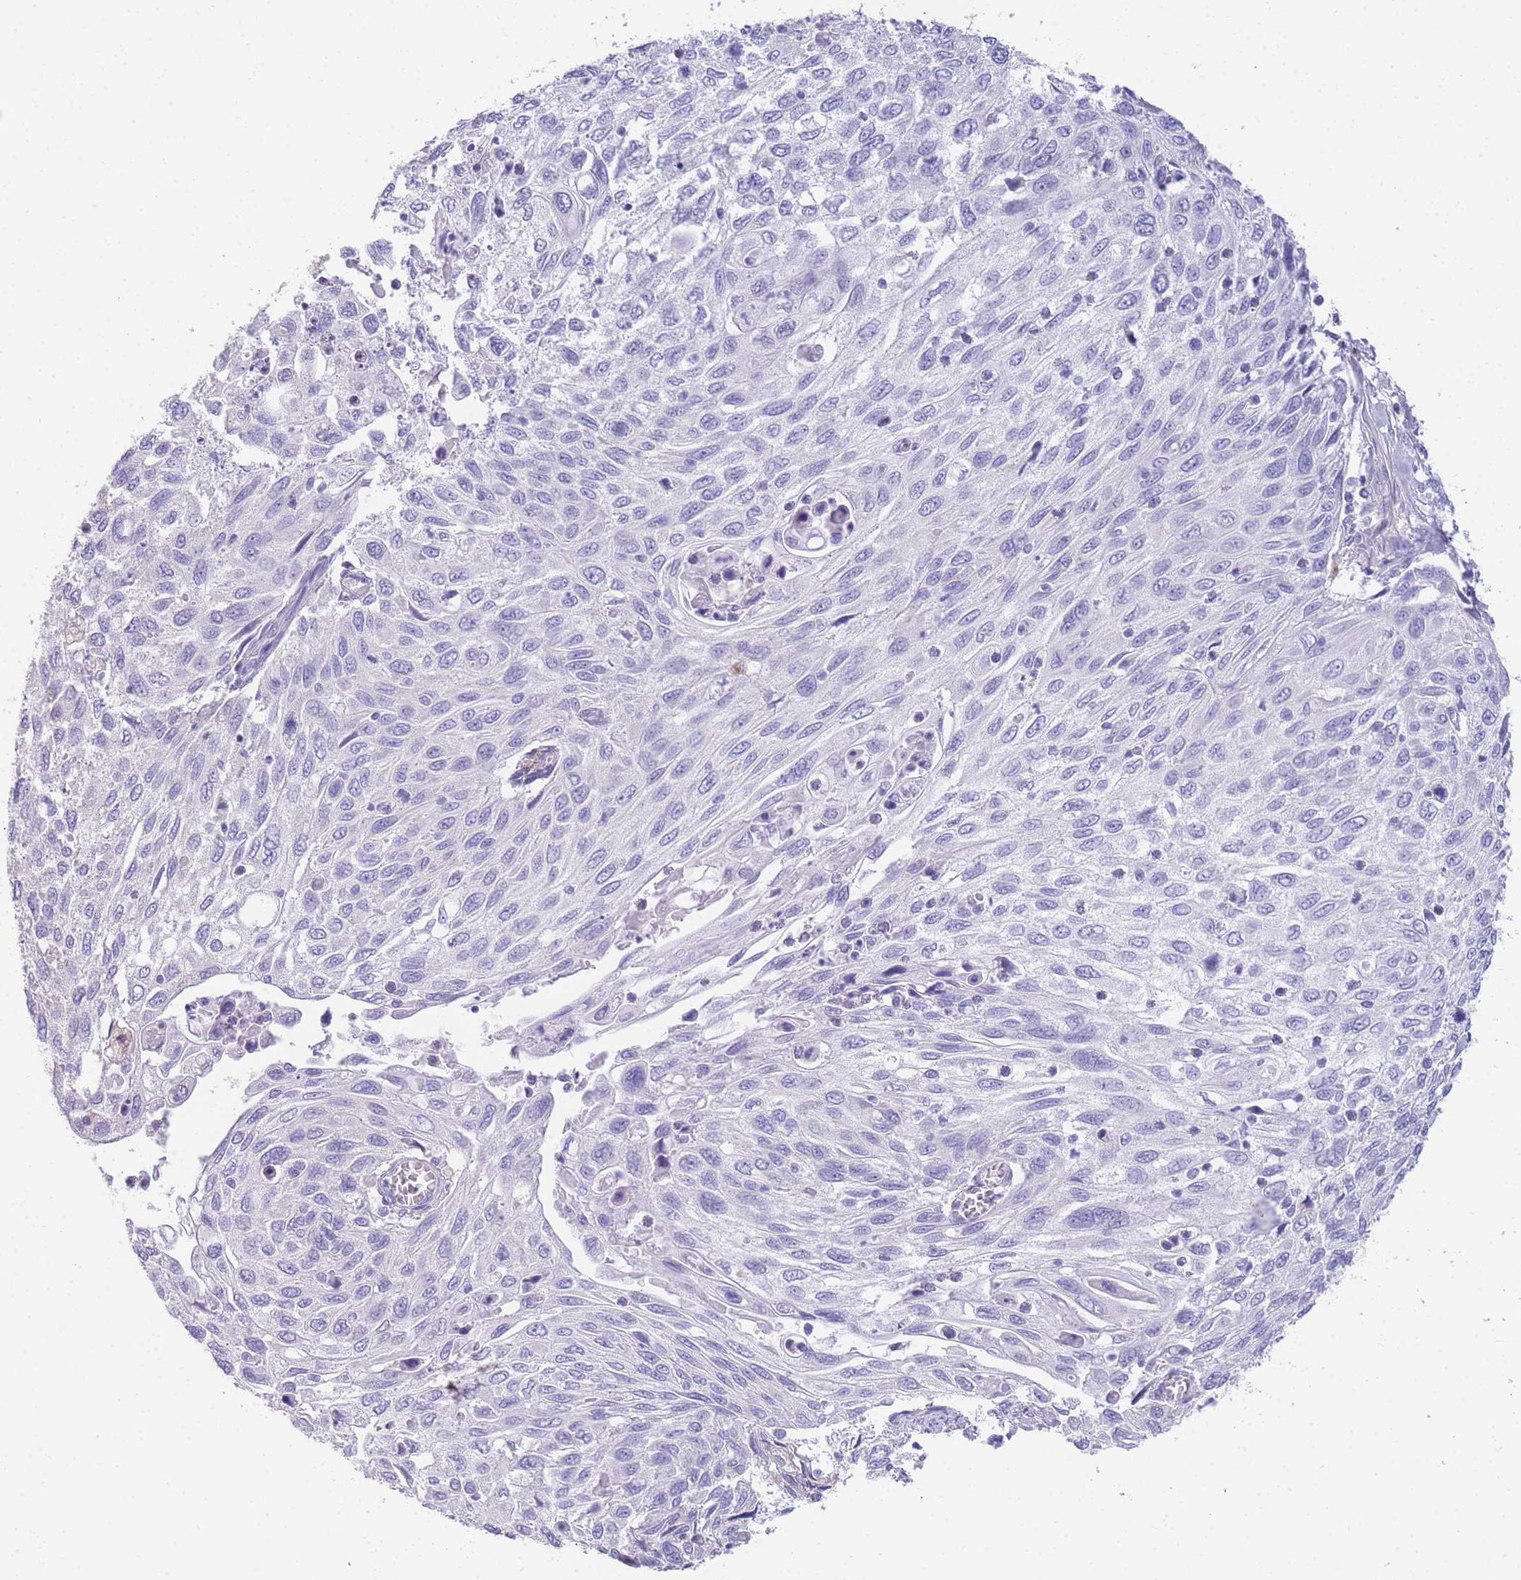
{"staining": {"intensity": "negative", "quantity": "none", "location": "none"}, "tissue": "cervical cancer", "cell_type": "Tumor cells", "image_type": "cancer", "snomed": [{"axis": "morphology", "description": "Squamous cell carcinoma, NOS"}, {"axis": "topography", "description": "Cervix"}], "caption": "There is no significant positivity in tumor cells of squamous cell carcinoma (cervical). (Stains: DAB IHC with hematoxylin counter stain, Microscopy: brightfield microscopy at high magnification).", "gene": "DPP4", "patient": {"sex": "female", "age": 70}}